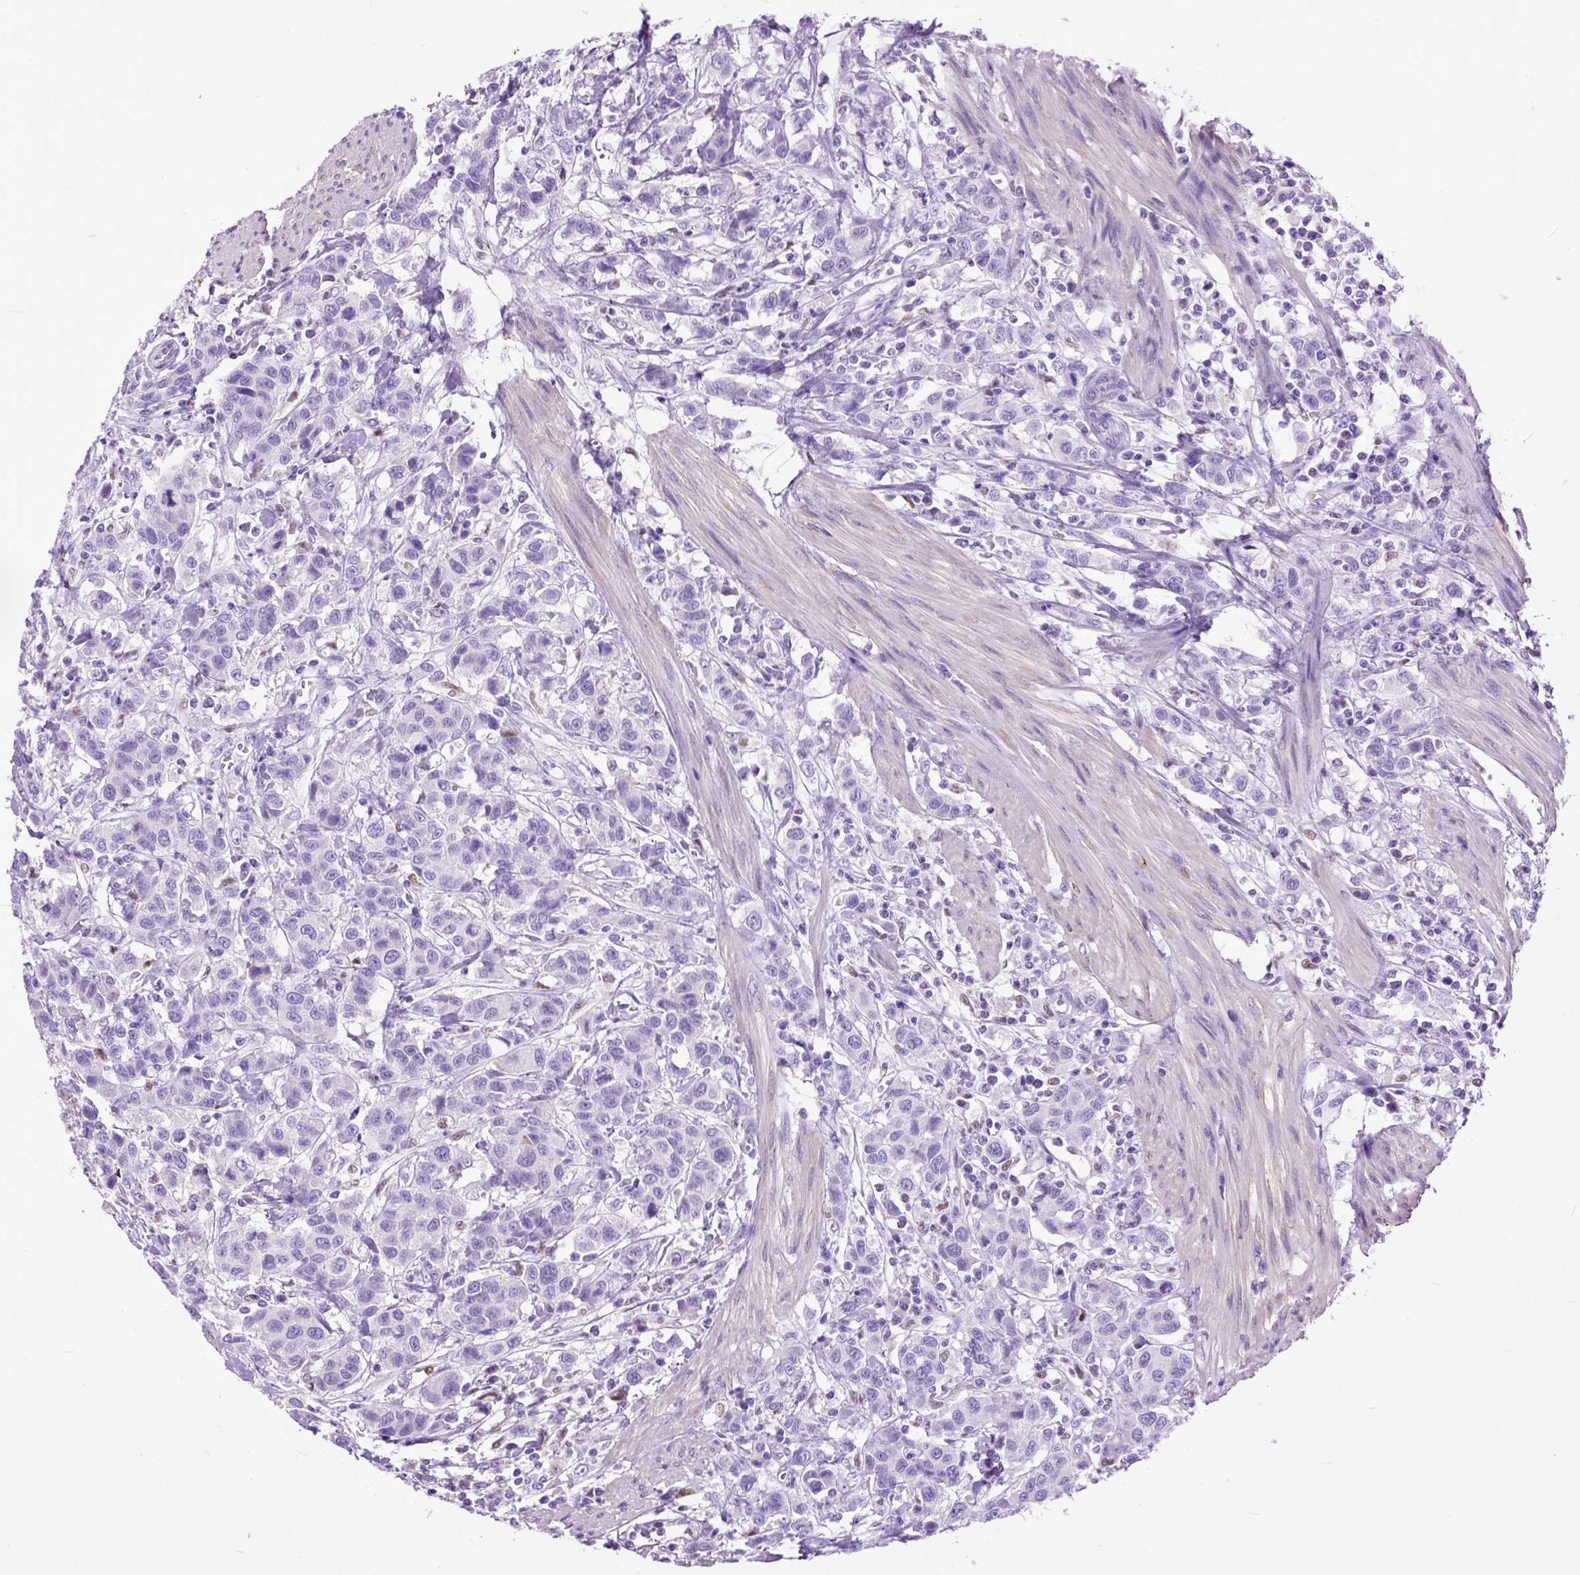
{"staining": {"intensity": "negative", "quantity": "none", "location": "none"}, "tissue": "urothelial cancer", "cell_type": "Tumor cells", "image_type": "cancer", "snomed": [{"axis": "morphology", "description": "Urothelial carcinoma, High grade"}, {"axis": "topography", "description": "Urinary bladder"}], "caption": "A photomicrograph of human high-grade urothelial carcinoma is negative for staining in tumor cells.", "gene": "CRB1", "patient": {"sex": "female", "age": 58}}